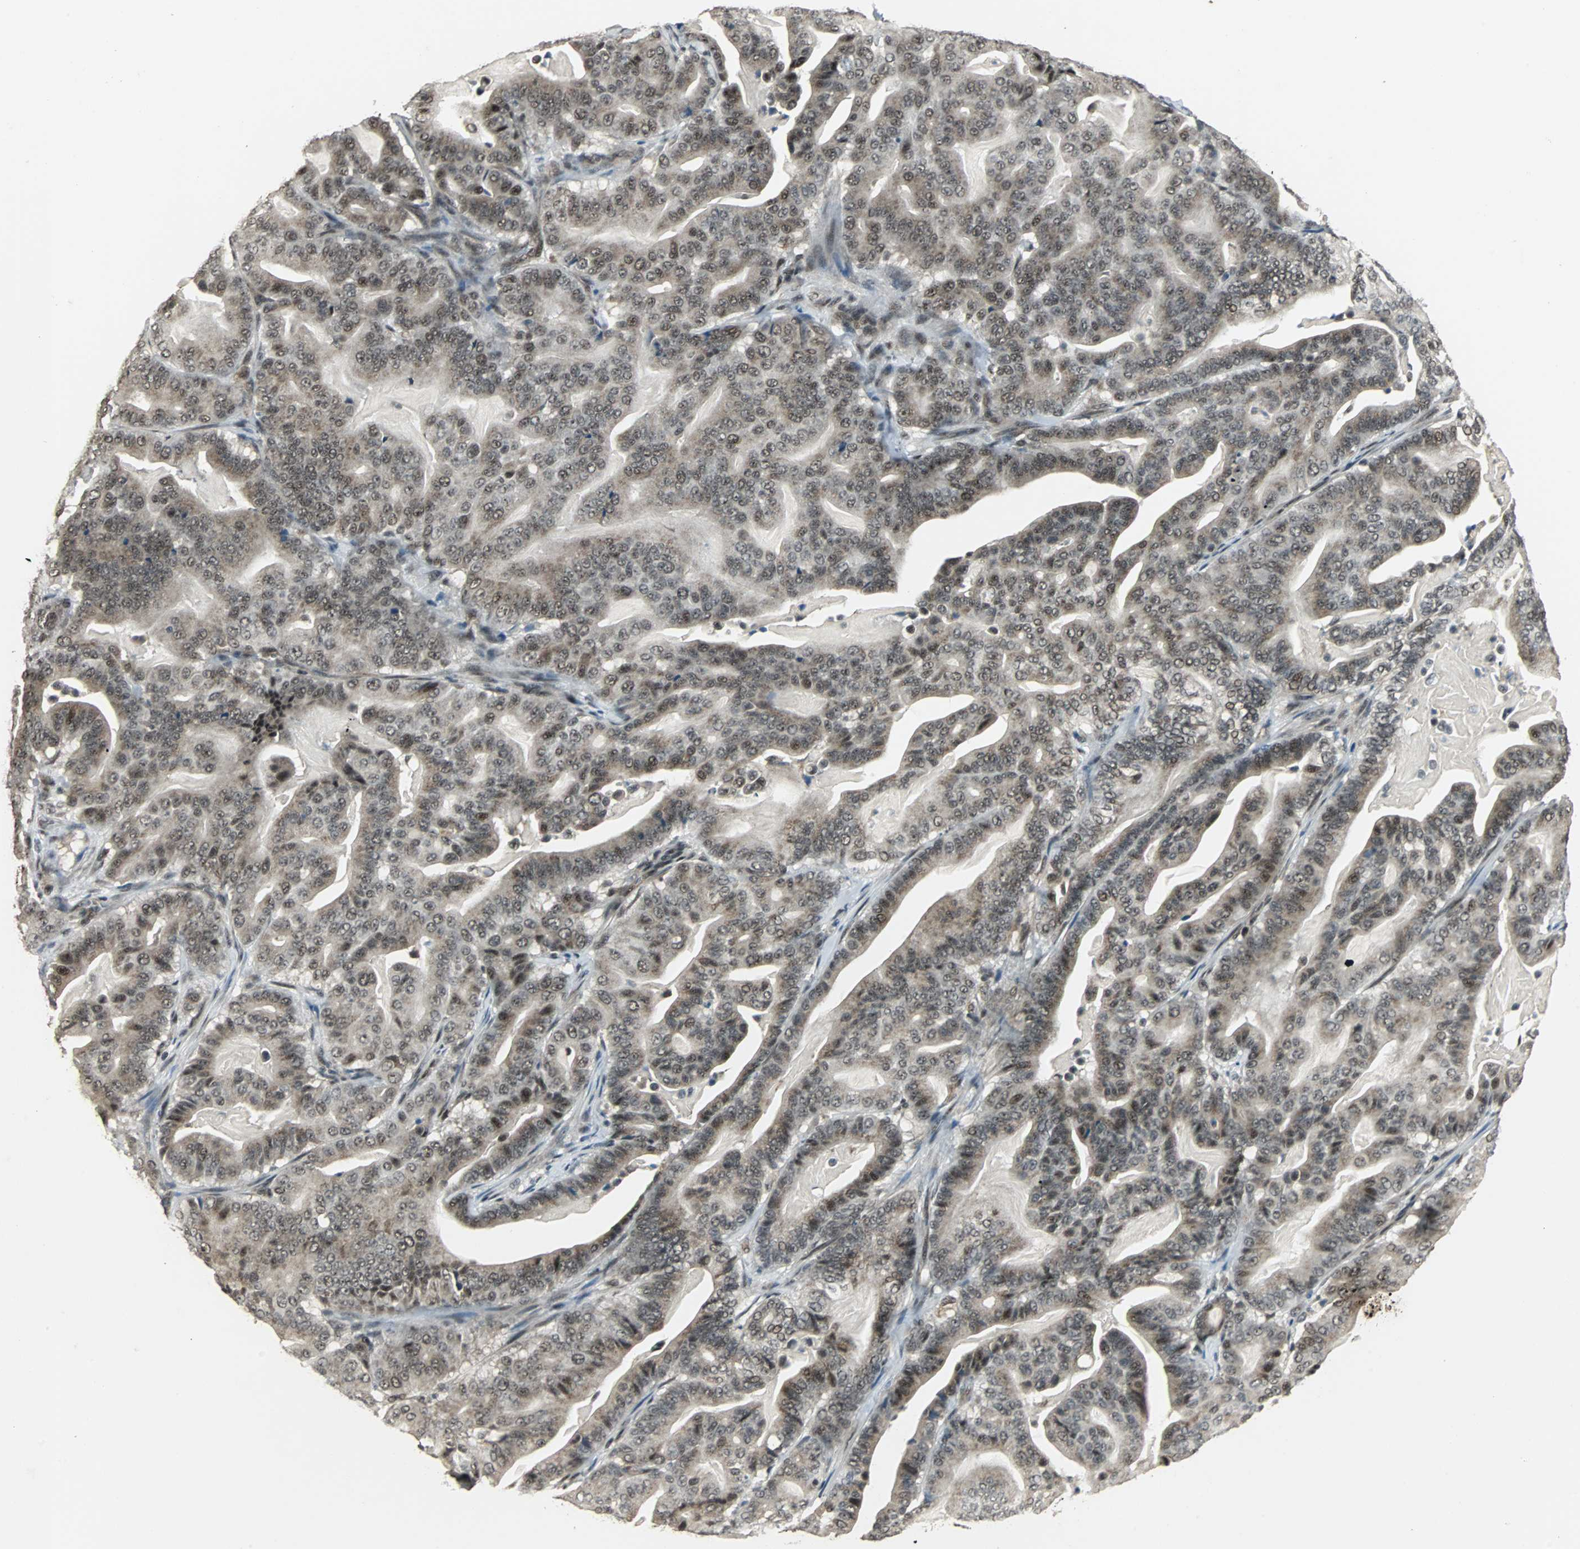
{"staining": {"intensity": "strong", "quantity": ">75%", "location": "nuclear"}, "tissue": "pancreatic cancer", "cell_type": "Tumor cells", "image_type": "cancer", "snomed": [{"axis": "morphology", "description": "Adenocarcinoma, NOS"}, {"axis": "topography", "description": "Pancreas"}], "caption": "A high amount of strong nuclear positivity is appreciated in approximately >75% of tumor cells in pancreatic cancer tissue.", "gene": "MED4", "patient": {"sex": "male", "age": 63}}